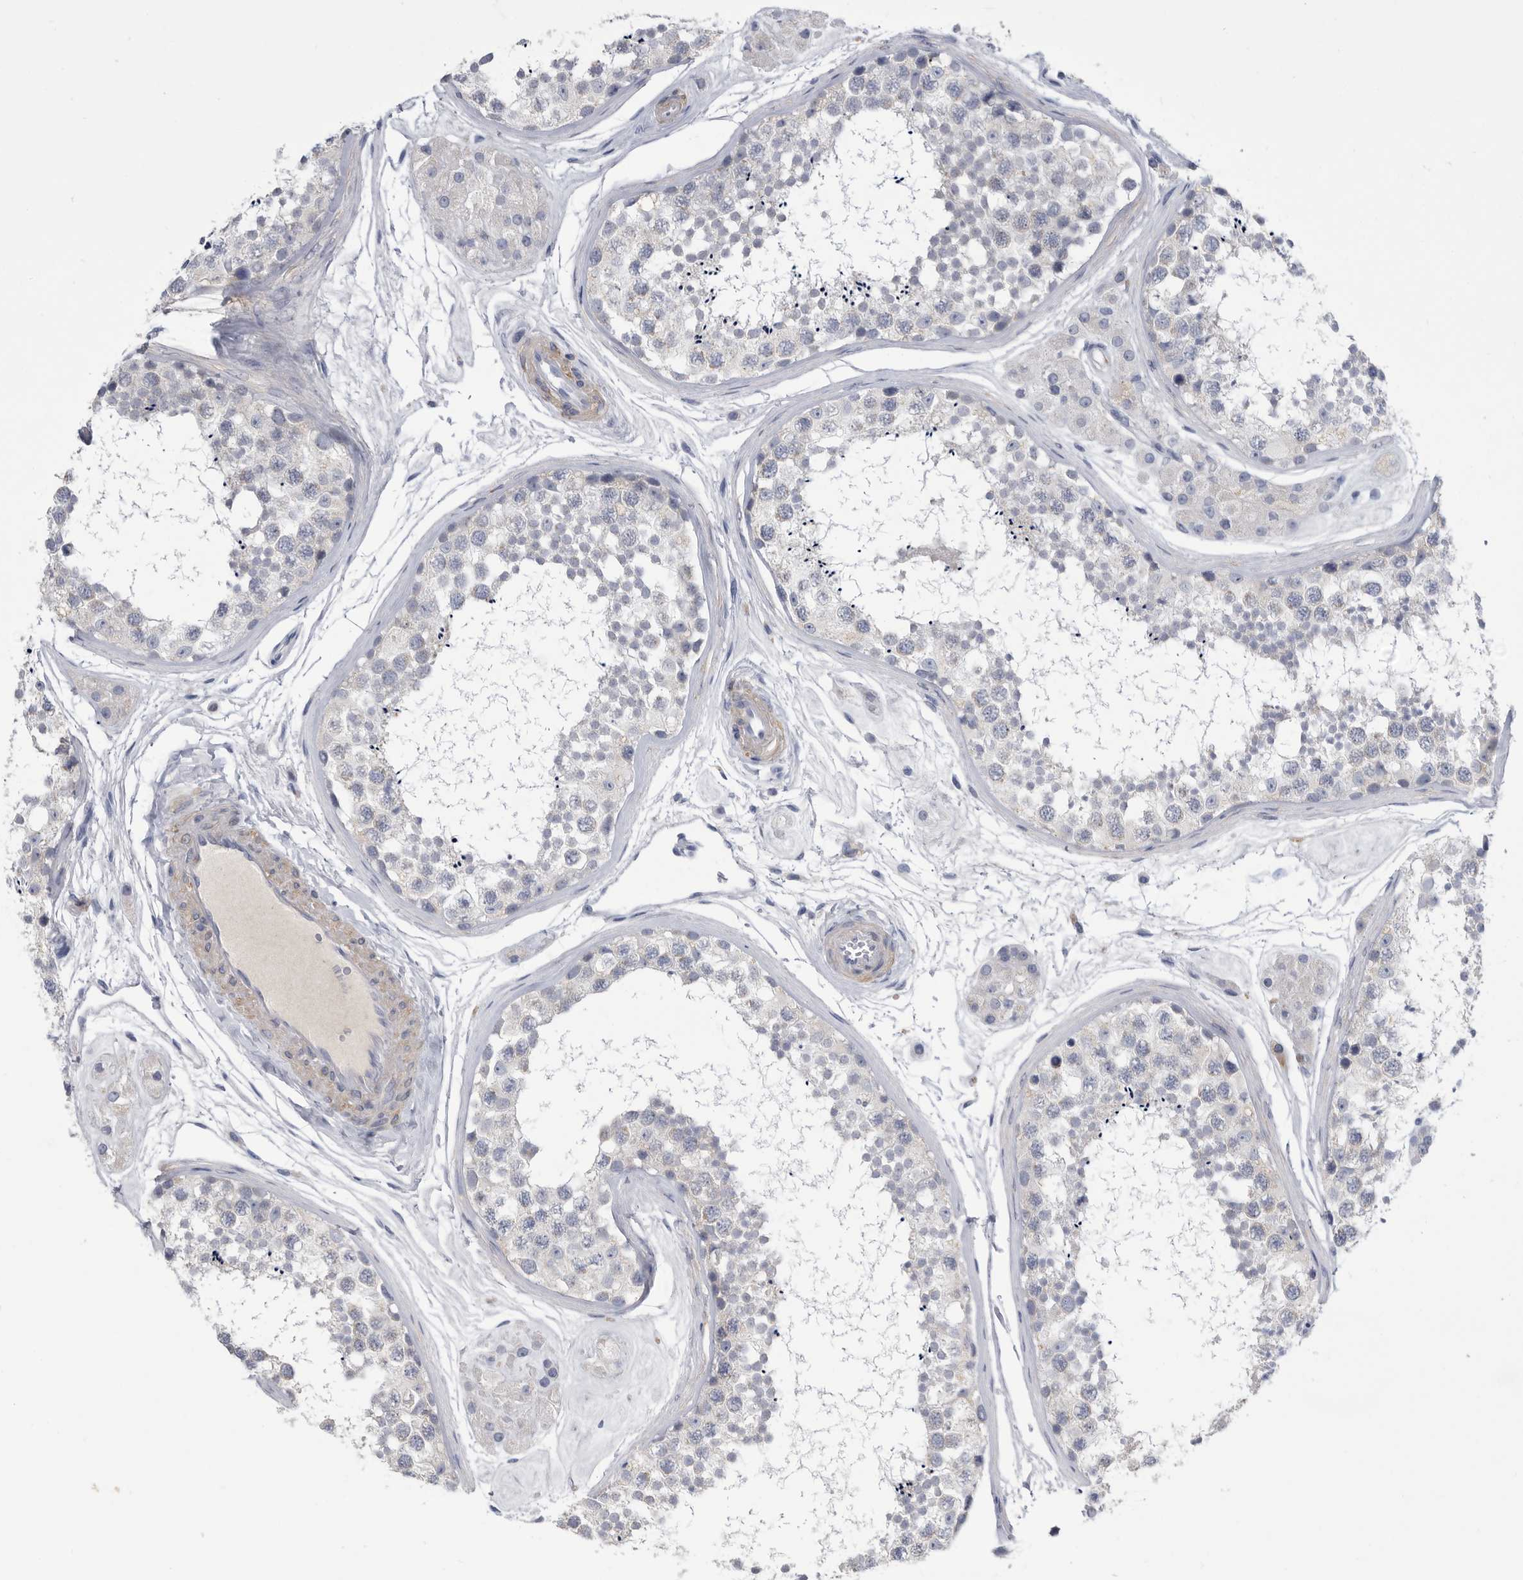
{"staining": {"intensity": "negative", "quantity": "none", "location": "none"}, "tissue": "testis", "cell_type": "Cells in seminiferous ducts", "image_type": "normal", "snomed": [{"axis": "morphology", "description": "Normal tissue, NOS"}, {"axis": "topography", "description": "Testis"}], "caption": "Immunohistochemical staining of unremarkable human testis demonstrates no significant staining in cells in seminiferous ducts.", "gene": "BTBD6", "patient": {"sex": "male", "age": 56}}